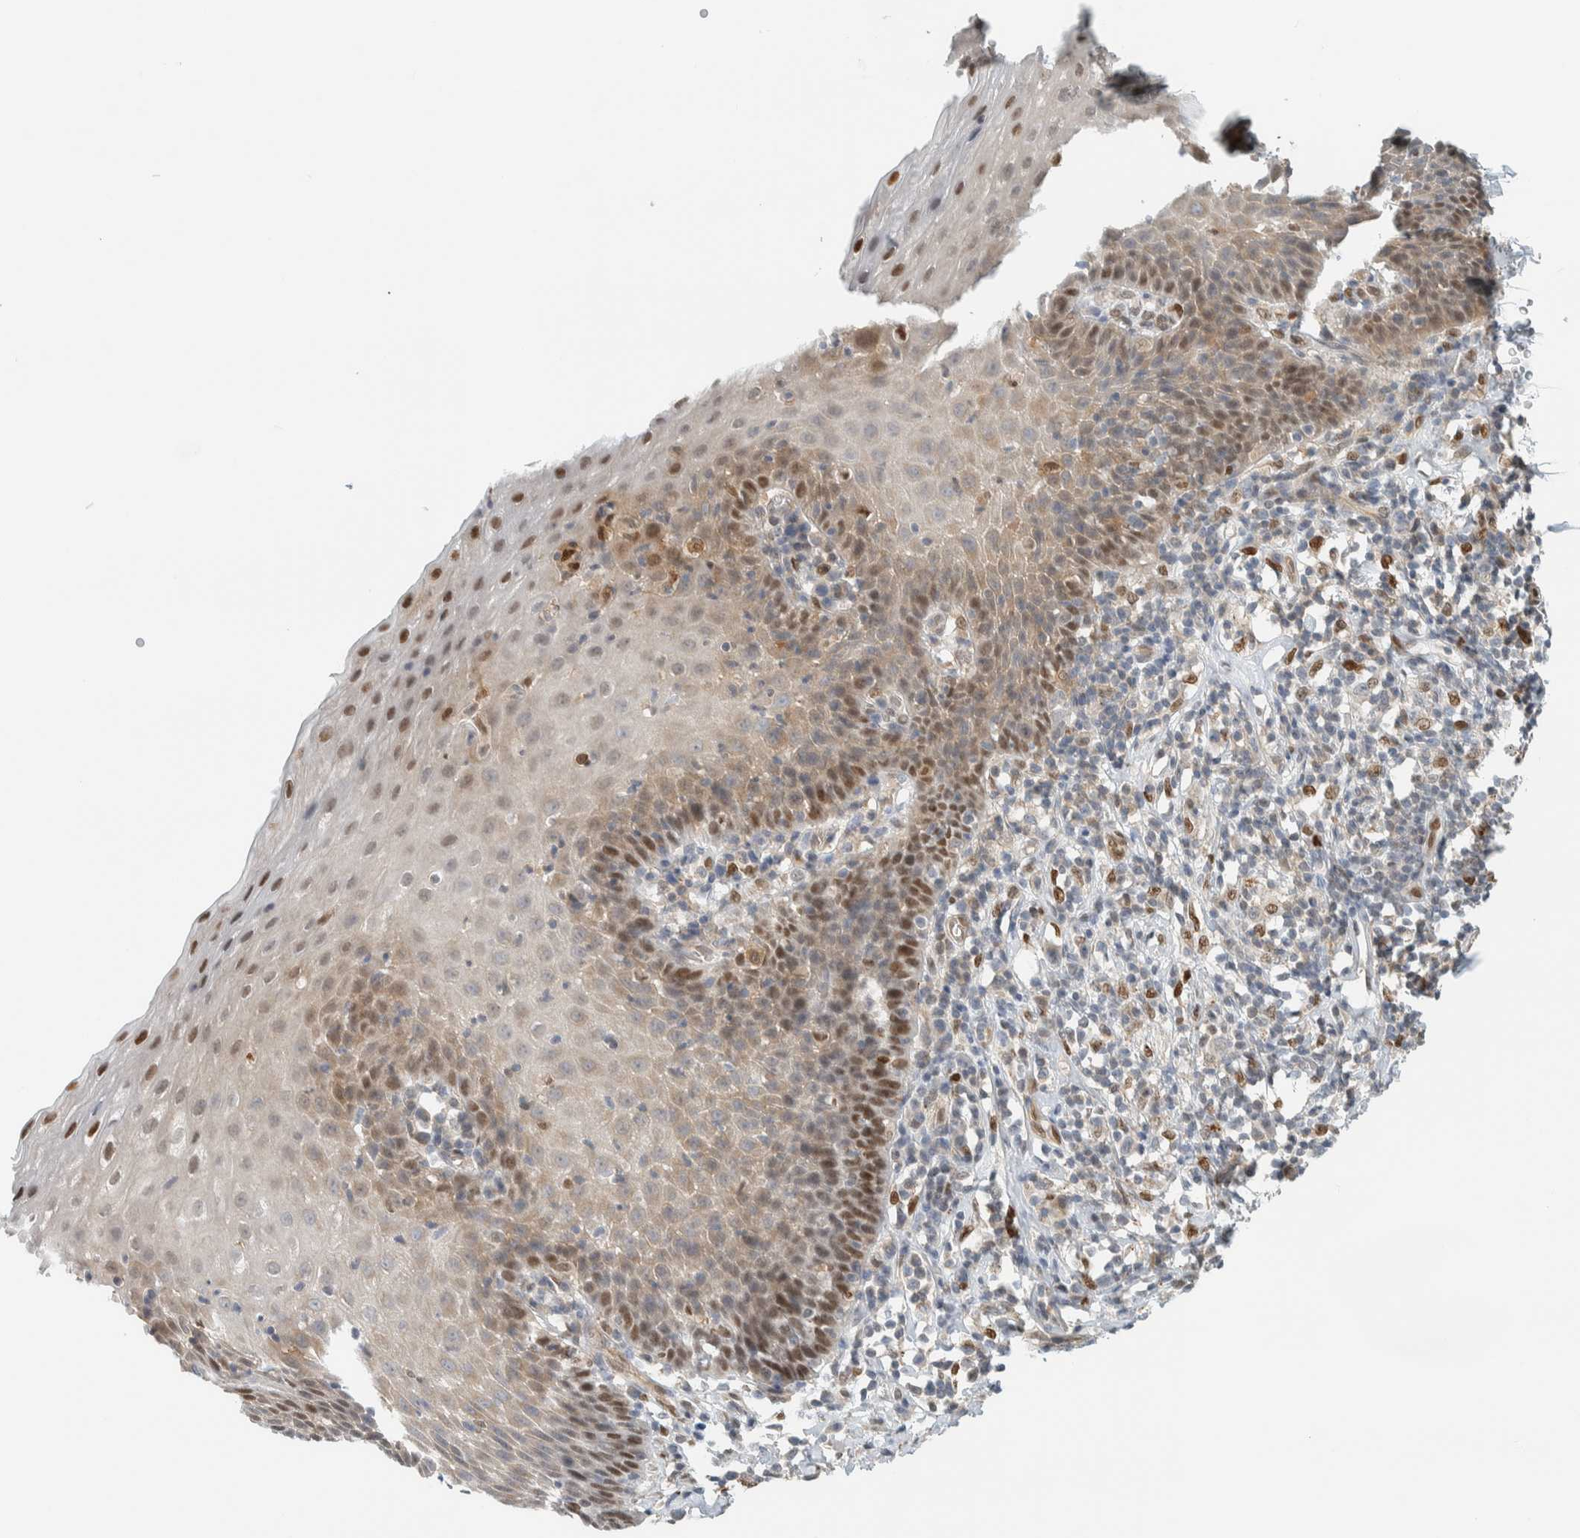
{"staining": {"intensity": "strong", "quantity": ">75%", "location": "cytoplasmic/membranous,nuclear"}, "tissue": "esophagus", "cell_type": "Squamous epithelial cells", "image_type": "normal", "snomed": [{"axis": "morphology", "description": "Normal tissue, NOS"}, {"axis": "topography", "description": "Esophagus"}], "caption": "A brown stain labels strong cytoplasmic/membranous,nuclear expression of a protein in squamous epithelial cells of normal human esophagus. The staining was performed using DAB (3,3'-diaminobenzidine), with brown indicating positive protein expression. Nuclei are stained blue with hematoxylin.", "gene": "TFE3", "patient": {"sex": "female", "age": 61}}